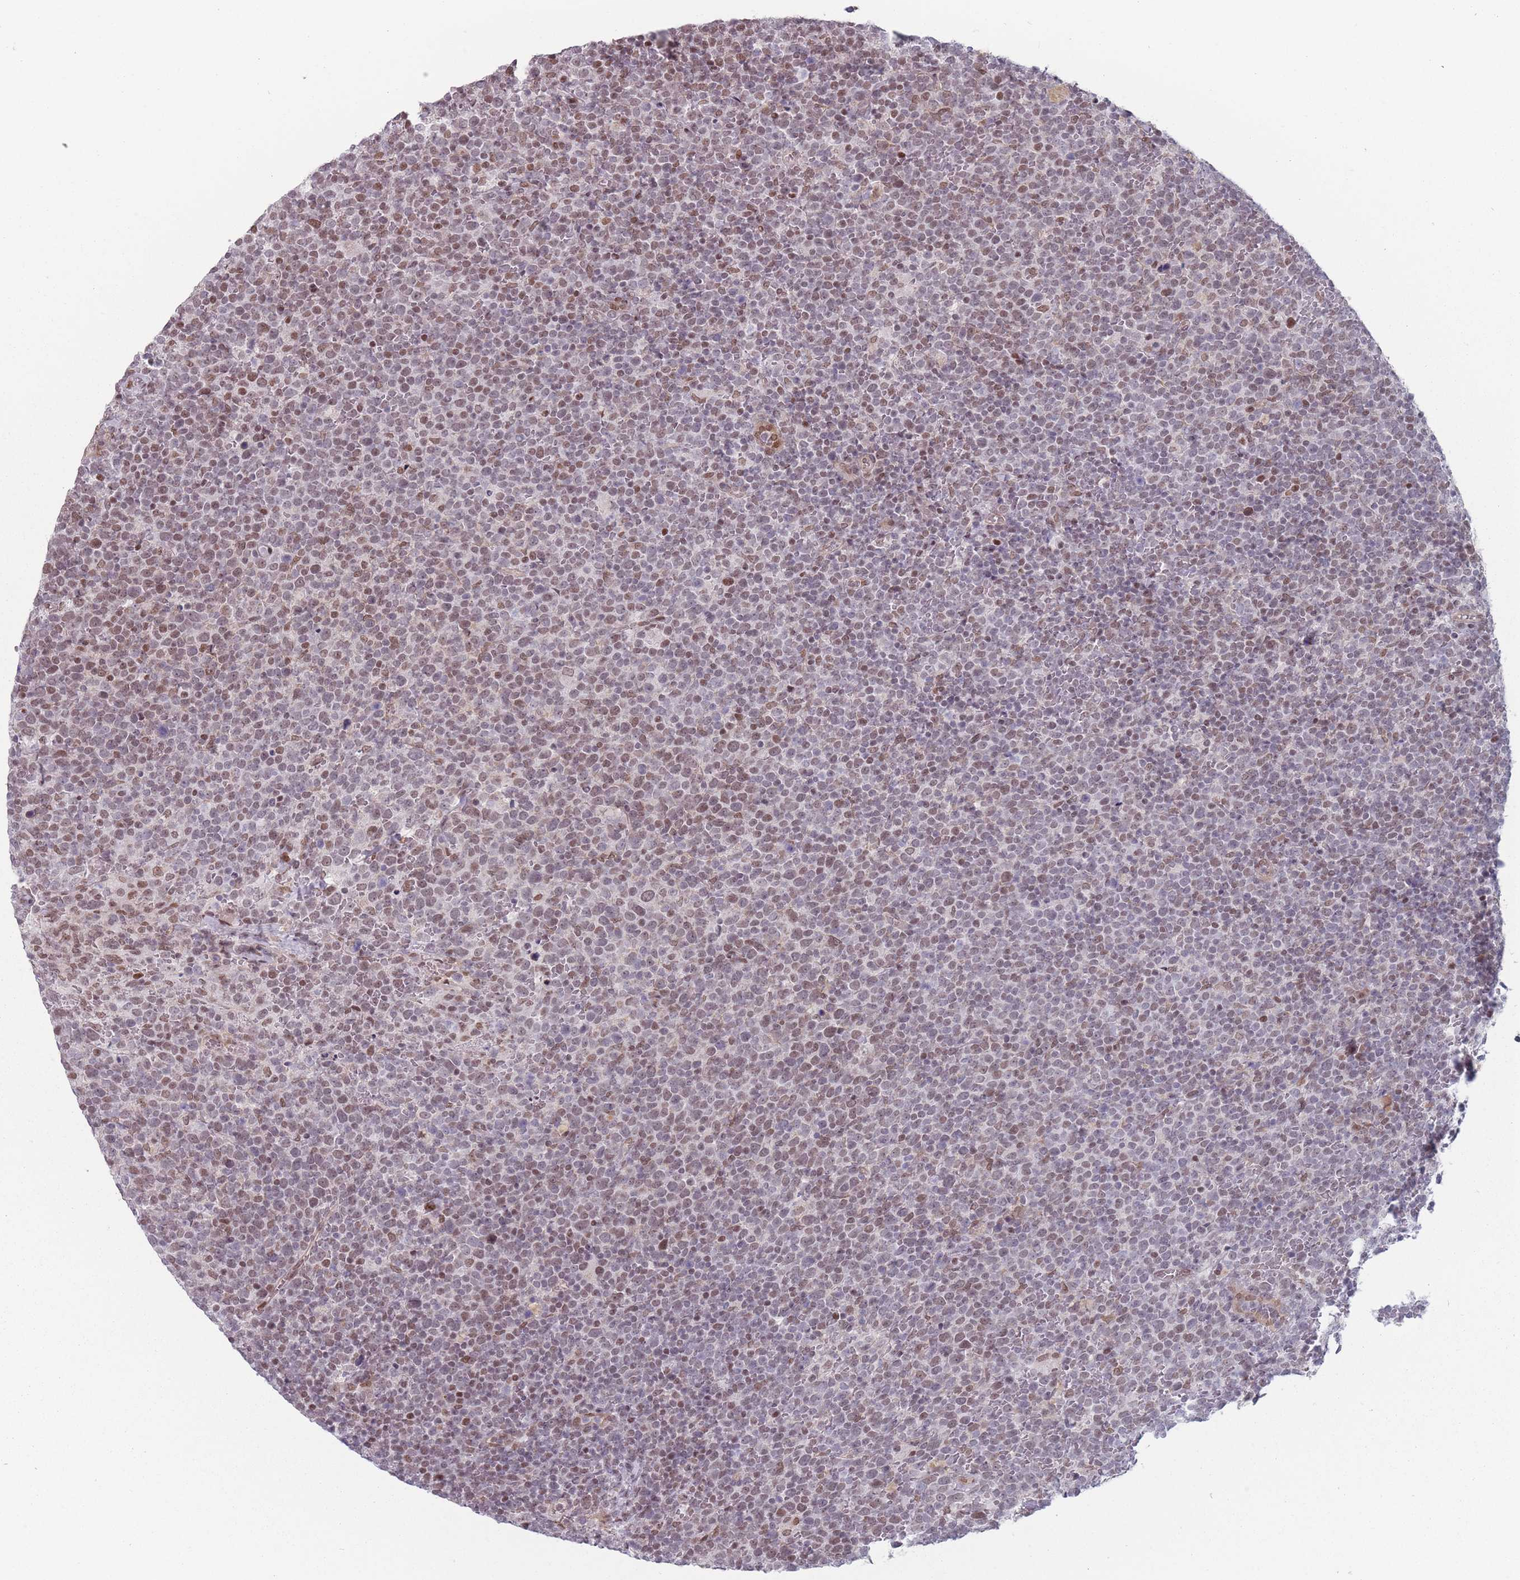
{"staining": {"intensity": "moderate", "quantity": "25%-75%", "location": "nuclear"}, "tissue": "lymphoma", "cell_type": "Tumor cells", "image_type": "cancer", "snomed": [{"axis": "morphology", "description": "Malignant lymphoma, non-Hodgkin's type, High grade"}, {"axis": "topography", "description": "Lymph node"}], "caption": "Protein expression analysis of malignant lymphoma, non-Hodgkin's type (high-grade) reveals moderate nuclear staining in about 25%-75% of tumor cells.", "gene": "SH3BGRL2", "patient": {"sex": "male", "age": 61}}